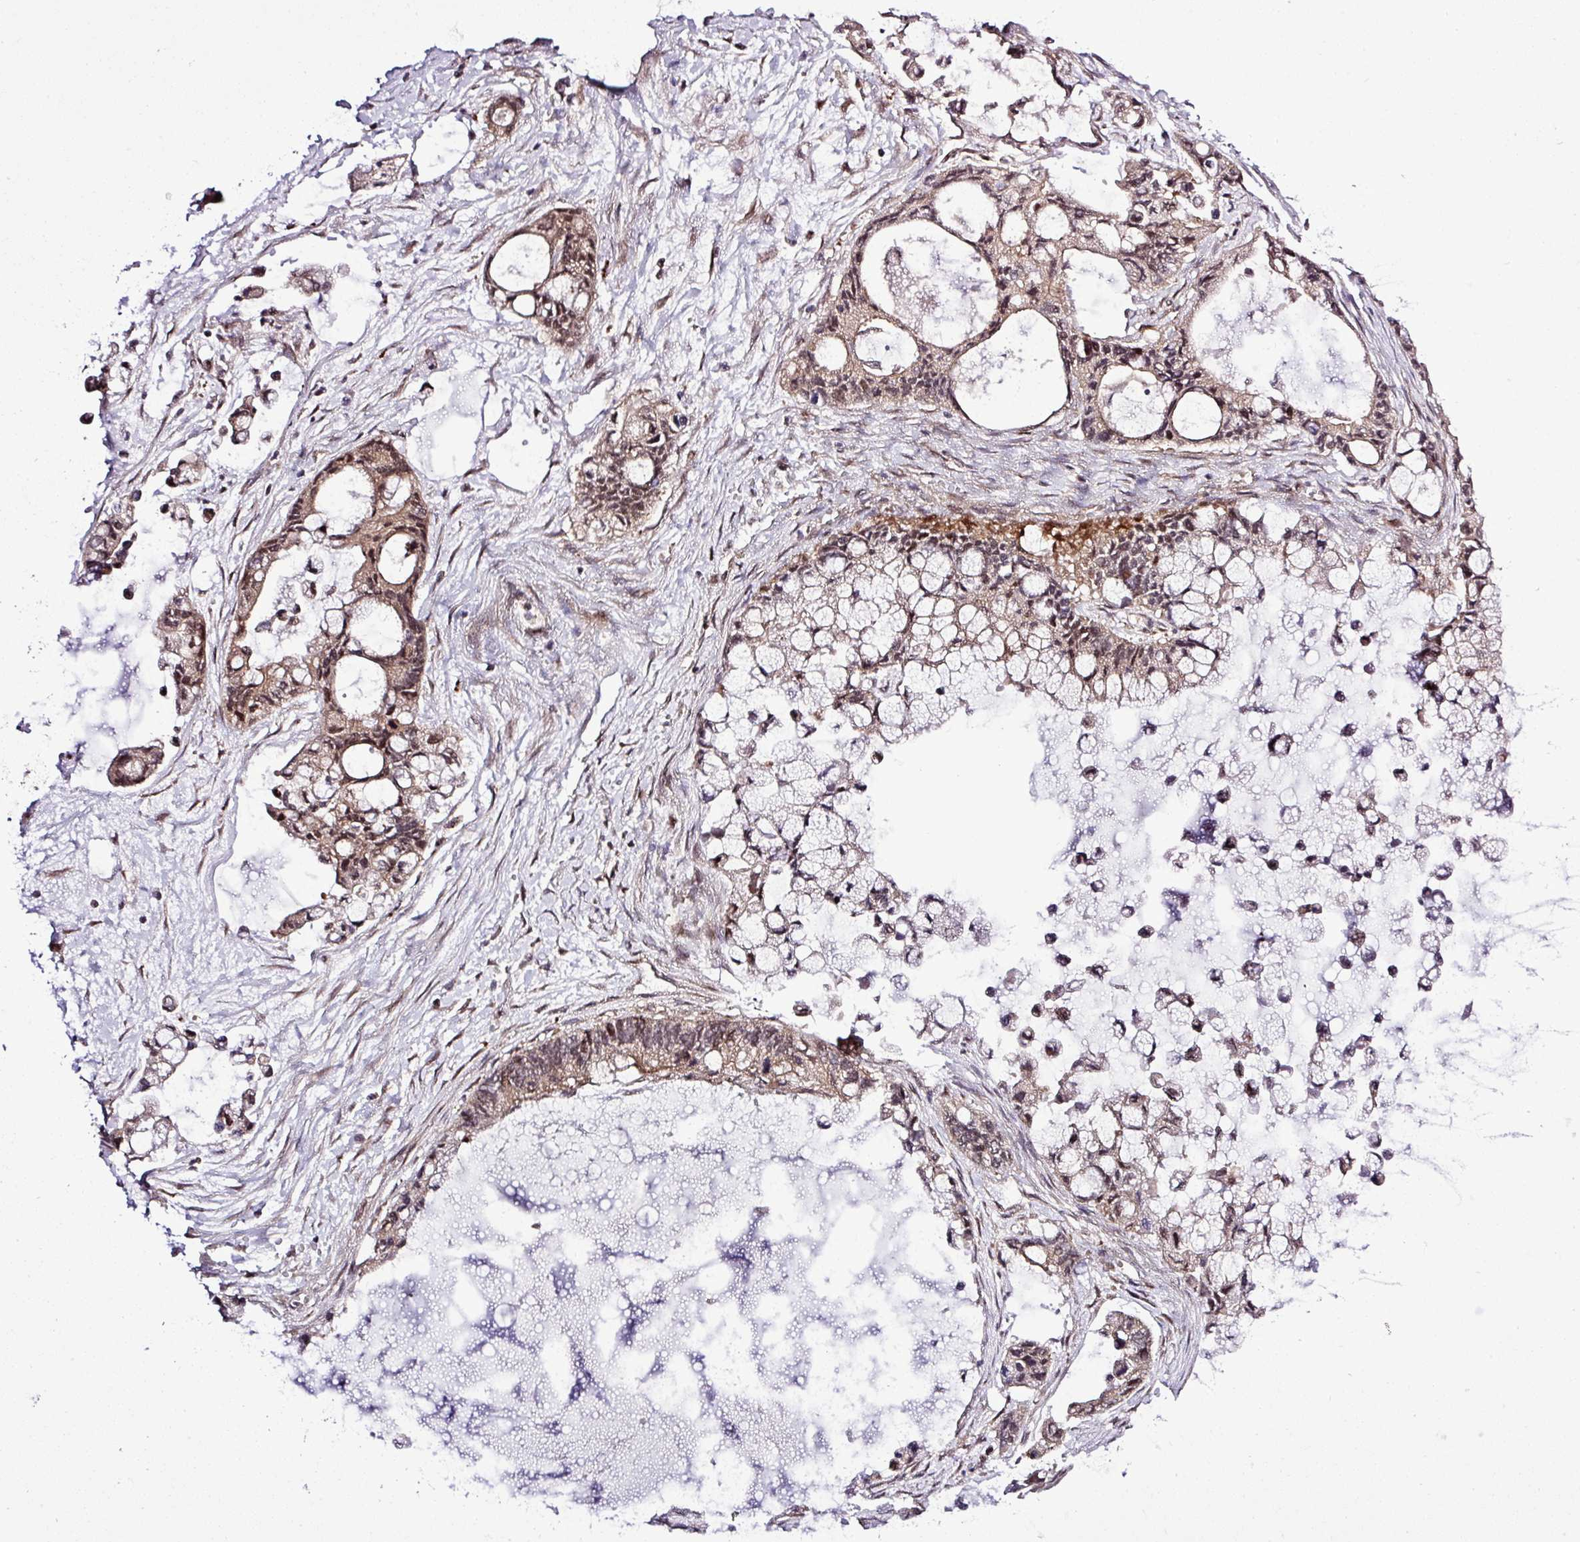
{"staining": {"intensity": "weak", "quantity": ">75%", "location": "cytoplasmic/membranous,nuclear"}, "tissue": "ovarian cancer", "cell_type": "Tumor cells", "image_type": "cancer", "snomed": [{"axis": "morphology", "description": "Cystadenocarcinoma, mucinous, NOS"}, {"axis": "topography", "description": "Ovary"}], "caption": "Weak cytoplasmic/membranous and nuclear expression is present in about >75% of tumor cells in mucinous cystadenocarcinoma (ovarian).", "gene": "CARHSP1", "patient": {"sex": "female", "age": 63}}